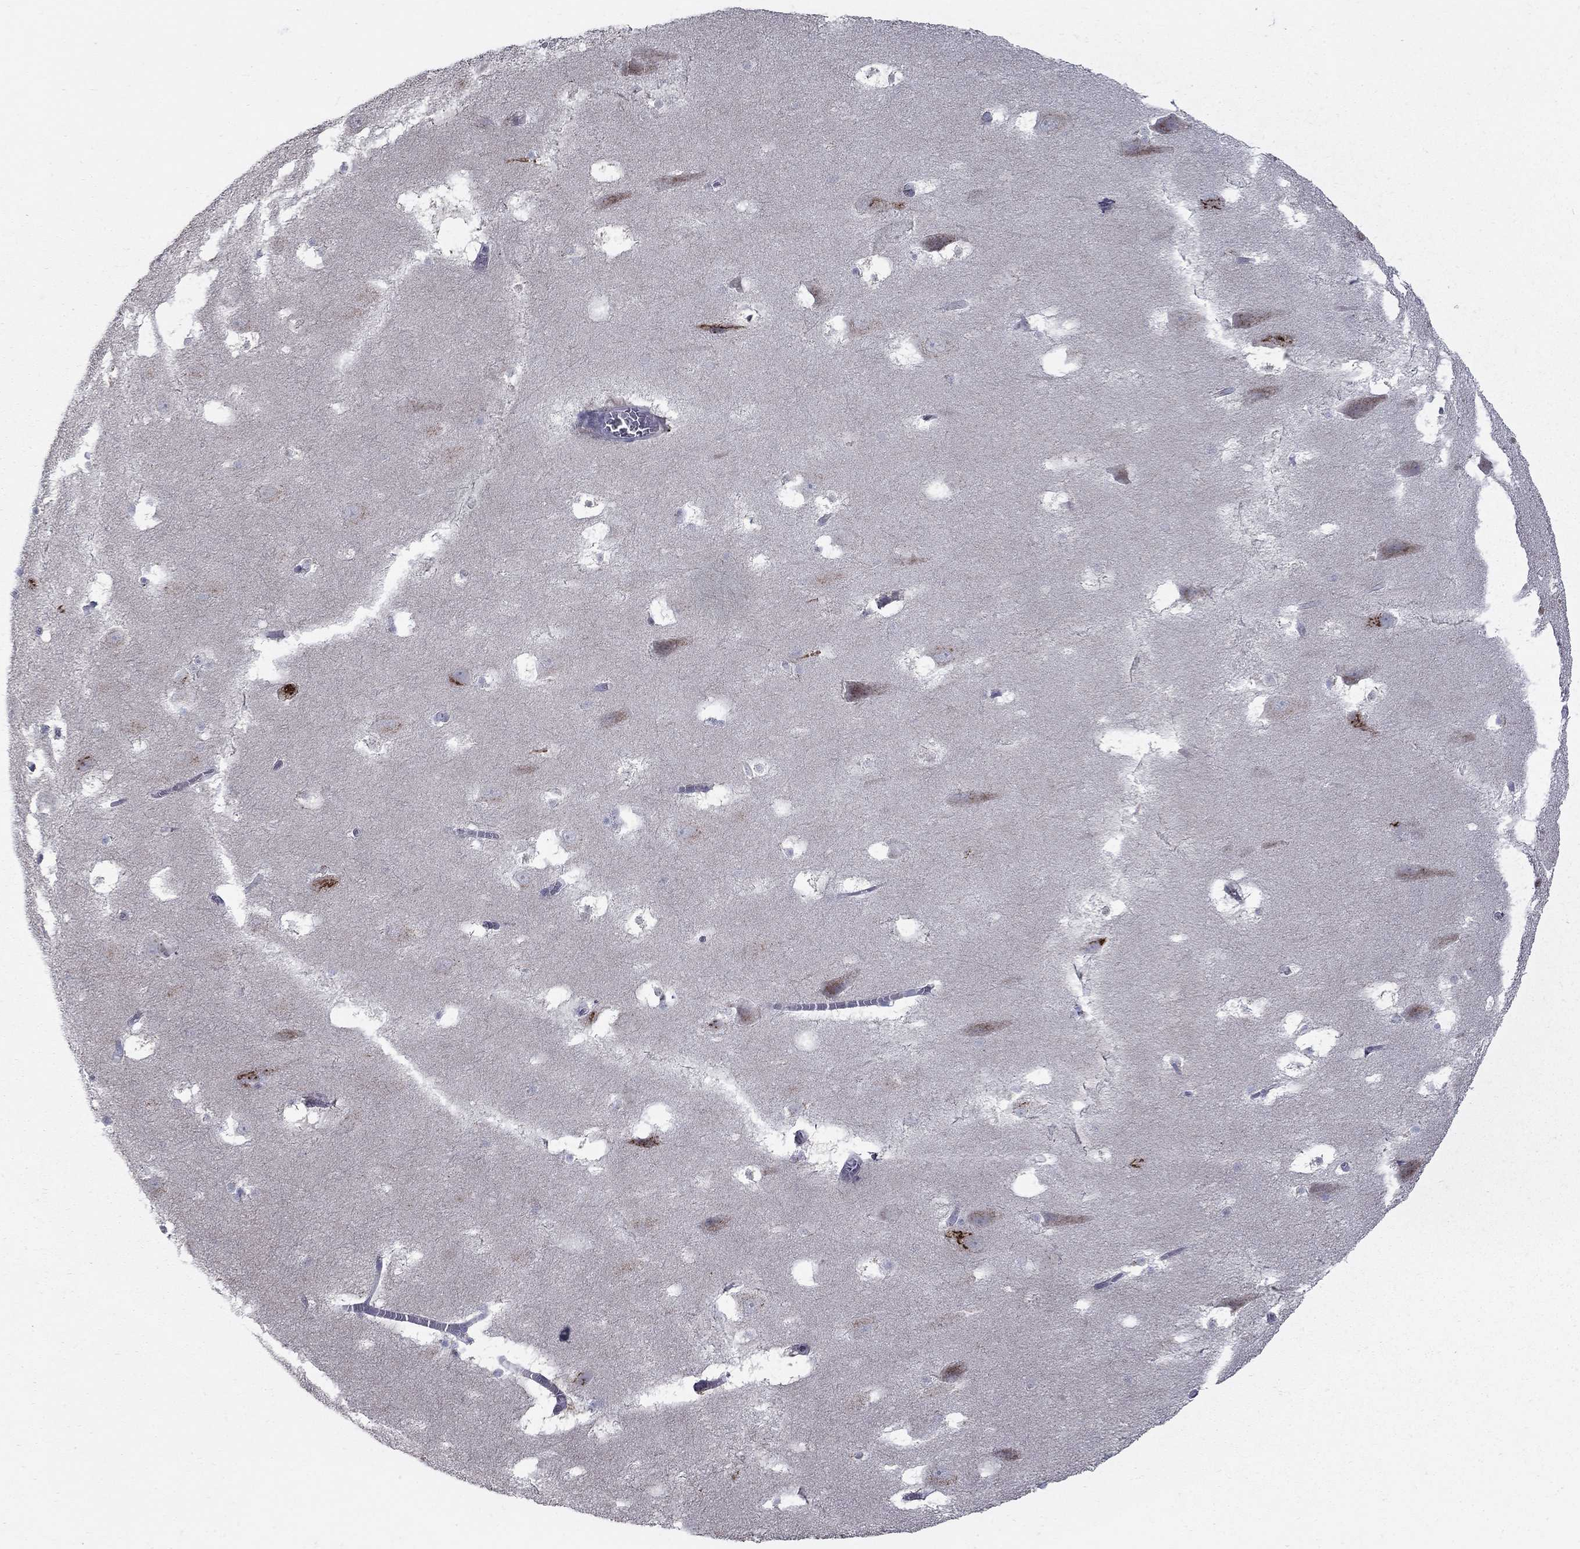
{"staining": {"intensity": "negative", "quantity": "none", "location": "none"}, "tissue": "hippocampus", "cell_type": "Glial cells", "image_type": "normal", "snomed": [{"axis": "morphology", "description": "Normal tissue, NOS"}, {"axis": "topography", "description": "Hippocampus"}], "caption": "Immunohistochemical staining of unremarkable human hippocampus reveals no significant positivity in glial cells.", "gene": "KIAA0319L", "patient": {"sex": "male", "age": 45}}